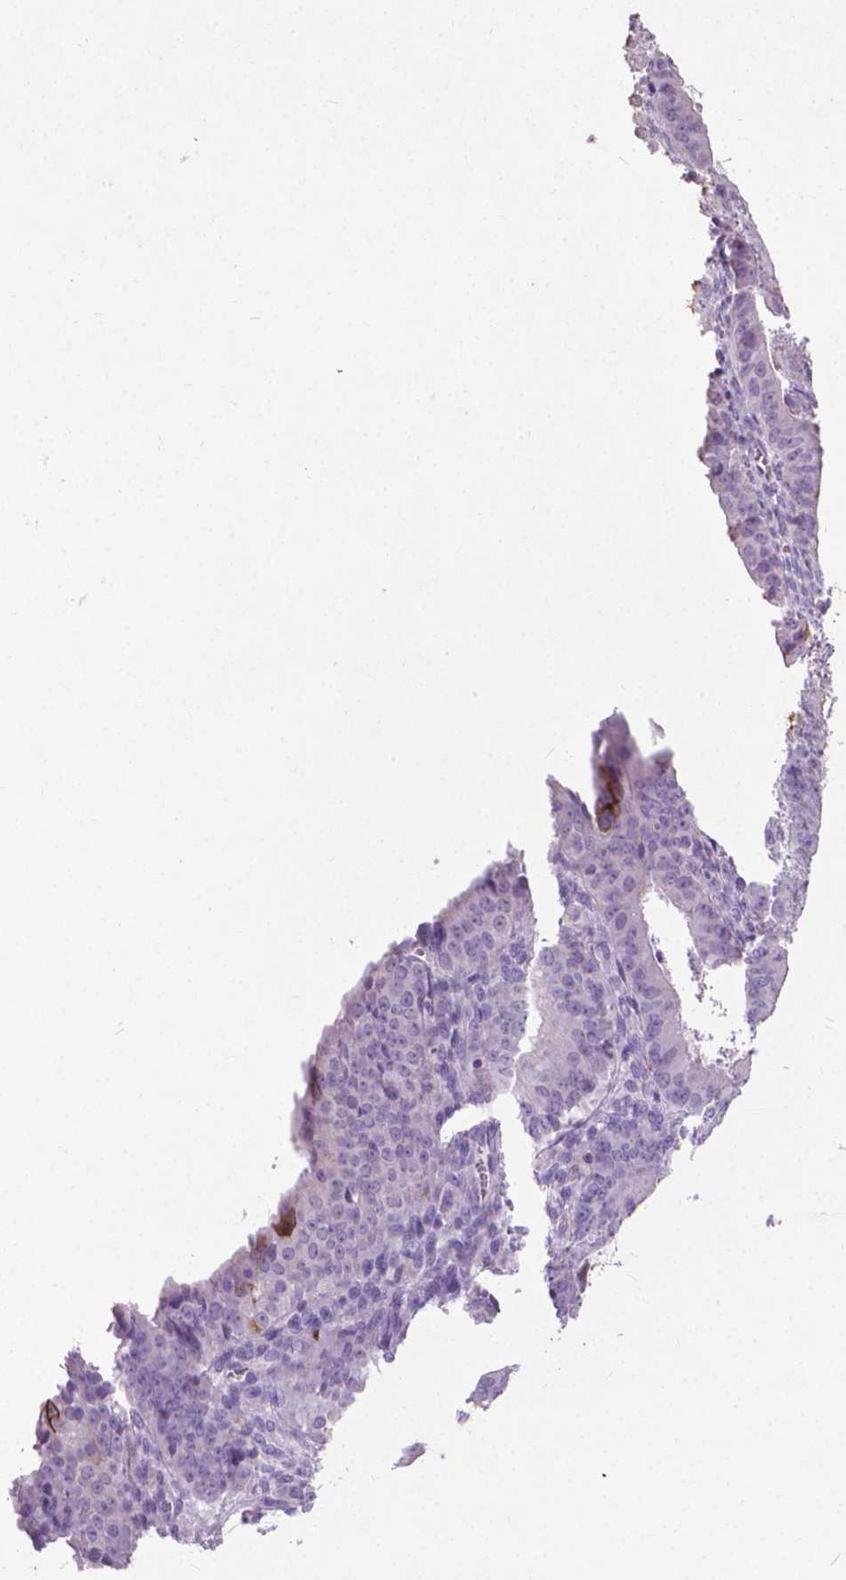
{"staining": {"intensity": "negative", "quantity": "none", "location": "none"}, "tissue": "ovarian cancer", "cell_type": "Tumor cells", "image_type": "cancer", "snomed": [{"axis": "morphology", "description": "Carcinoma, endometroid"}, {"axis": "topography", "description": "Ovary"}], "caption": "Ovarian endometroid carcinoma stained for a protein using IHC exhibits no staining tumor cells.", "gene": "KRT5", "patient": {"sex": "female", "age": 42}}